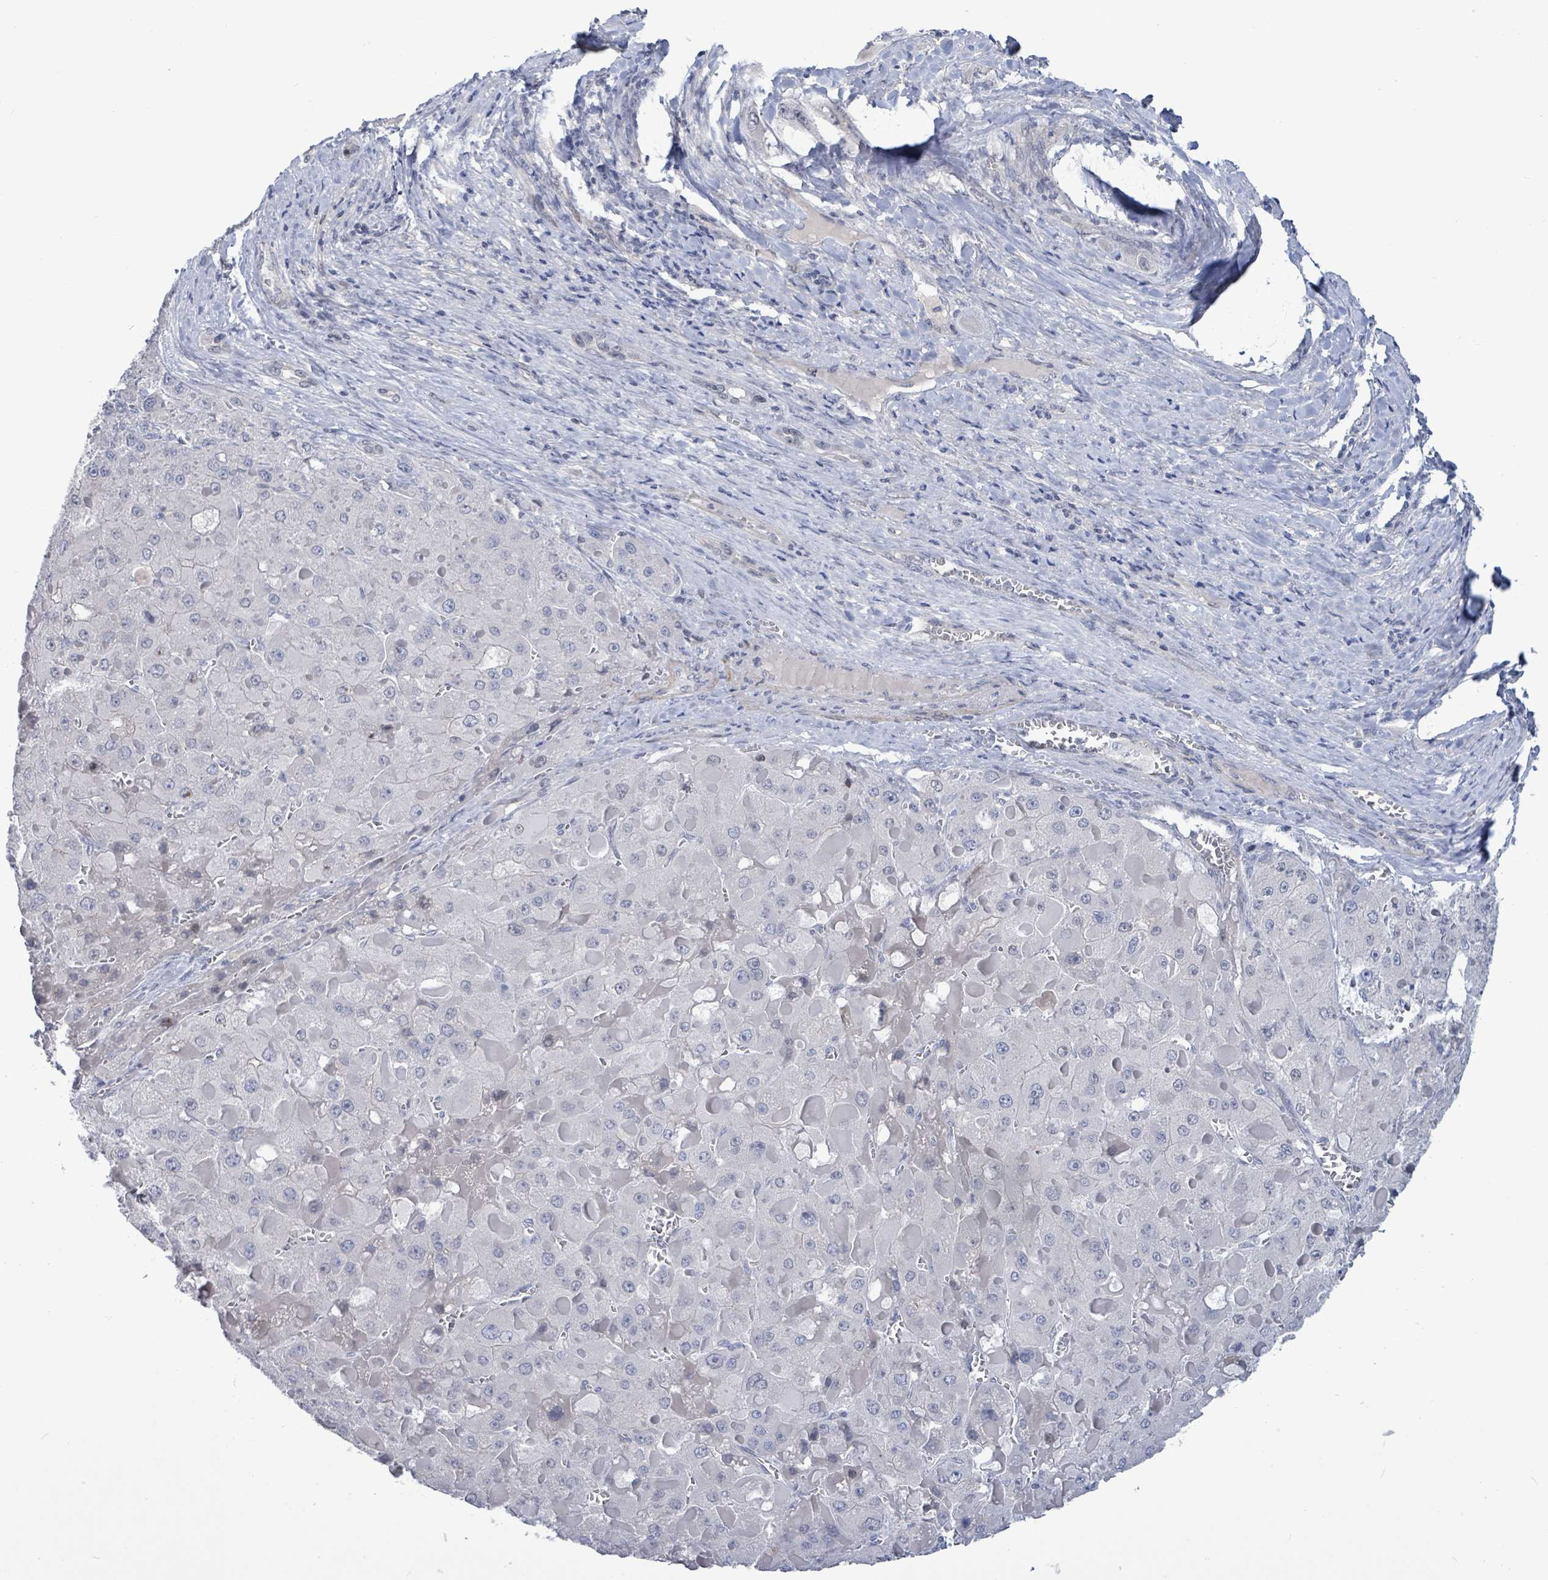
{"staining": {"intensity": "negative", "quantity": "none", "location": "none"}, "tissue": "liver cancer", "cell_type": "Tumor cells", "image_type": "cancer", "snomed": [{"axis": "morphology", "description": "Carcinoma, Hepatocellular, NOS"}, {"axis": "topography", "description": "Liver"}], "caption": "This photomicrograph is of hepatocellular carcinoma (liver) stained with immunohistochemistry to label a protein in brown with the nuclei are counter-stained blue. There is no staining in tumor cells.", "gene": "NTN3", "patient": {"sex": "female", "age": 73}}